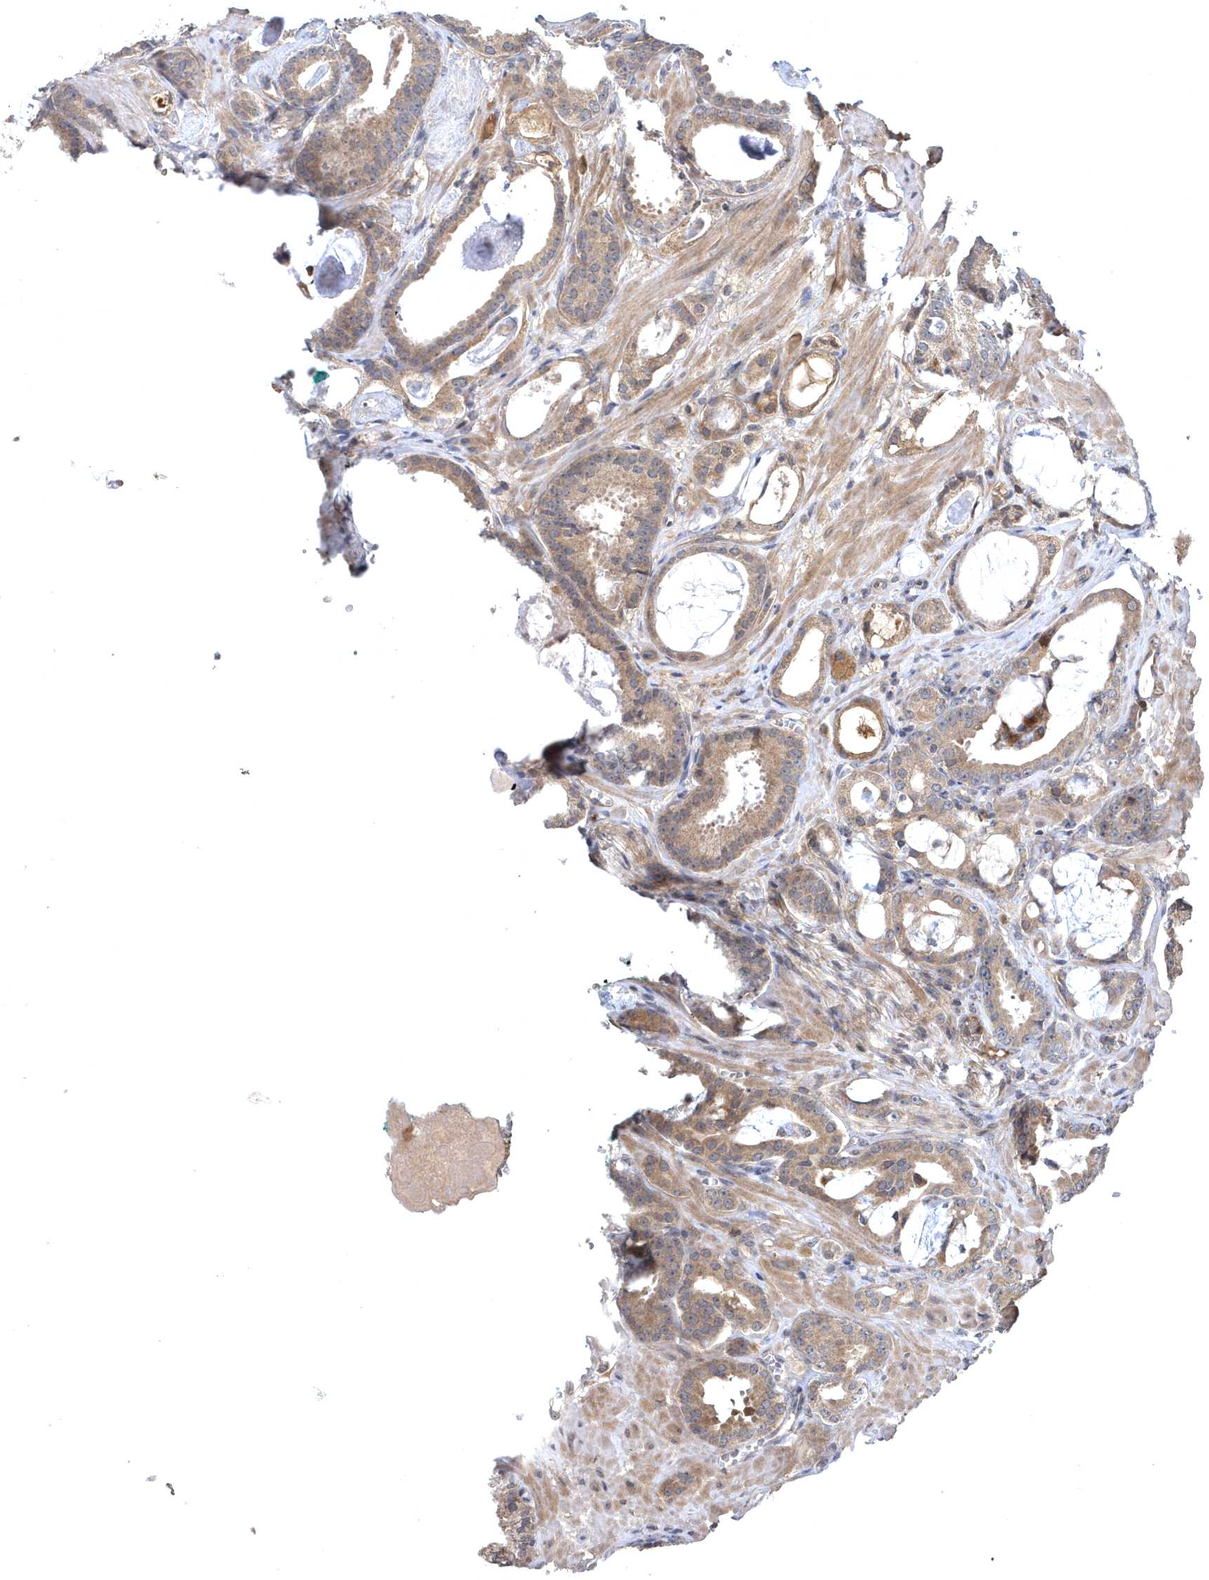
{"staining": {"intensity": "moderate", "quantity": ">75%", "location": "cytoplasmic/membranous"}, "tissue": "prostate cancer", "cell_type": "Tumor cells", "image_type": "cancer", "snomed": [{"axis": "morphology", "description": "Adenocarcinoma, Low grade"}, {"axis": "topography", "description": "Prostate"}], "caption": "Tumor cells exhibit medium levels of moderate cytoplasmic/membranous positivity in approximately >75% of cells in human prostate adenocarcinoma (low-grade). (brown staining indicates protein expression, while blue staining denotes nuclei).", "gene": "HMGCS1", "patient": {"sex": "male", "age": 53}}